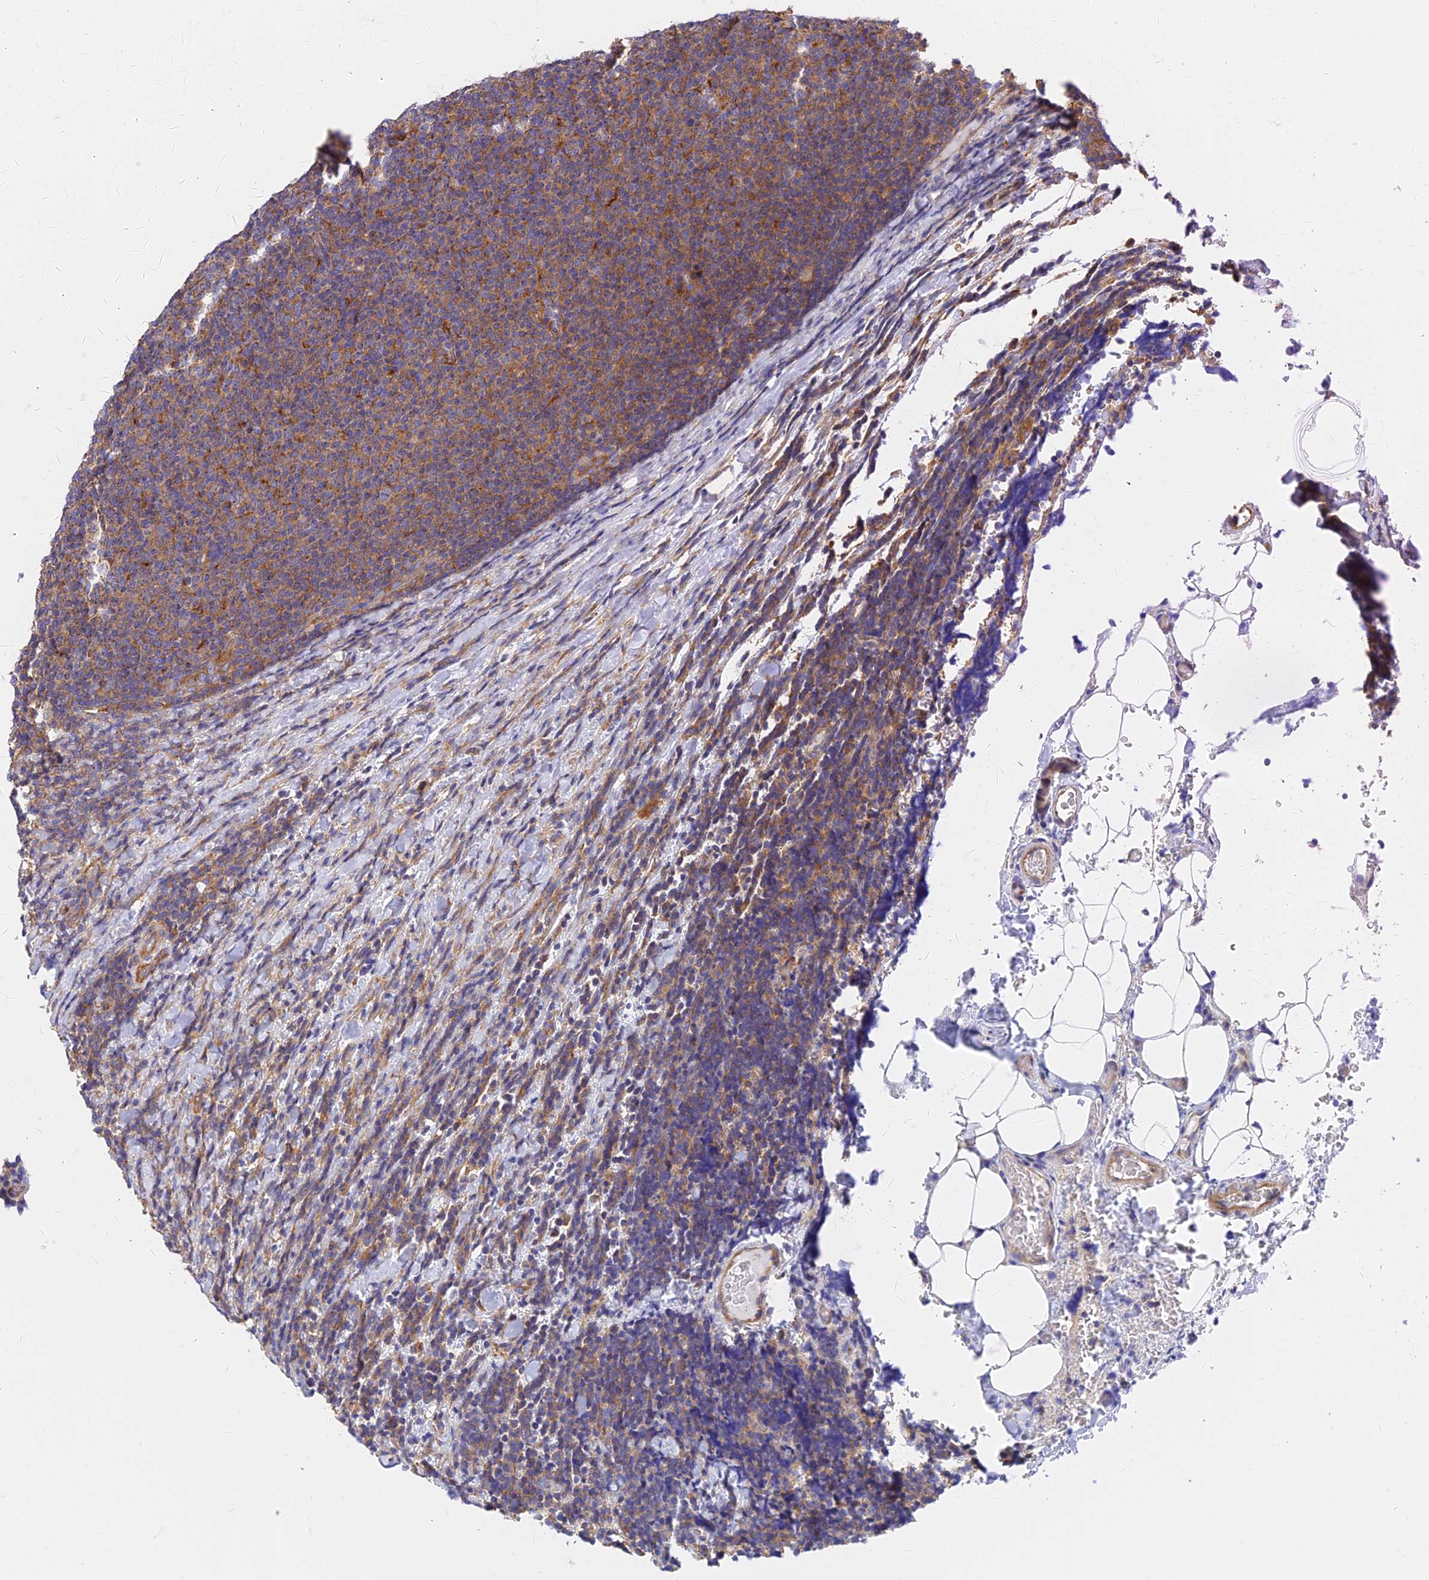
{"staining": {"intensity": "weak", "quantity": ">75%", "location": "cytoplasmic/membranous"}, "tissue": "lymphoma", "cell_type": "Tumor cells", "image_type": "cancer", "snomed": [{"axis": "morphology", "description": "Malignant lymphoma, non-Hodgkin's type, Low grade"}, {"axis": "topography", "description": "Lymph node"}], "caption": "This micrograph demonstrates low-grade malignant lymphoma, non-Hodgkin's type stained with IHC to label a protein in brown. The cytoplasmic/membranous of tumor cells show weak positivity for the protein. Nuclei are counter-stained blue.", "gene": "DCTN2", "patient": {"sex": "male", "age": 66}}